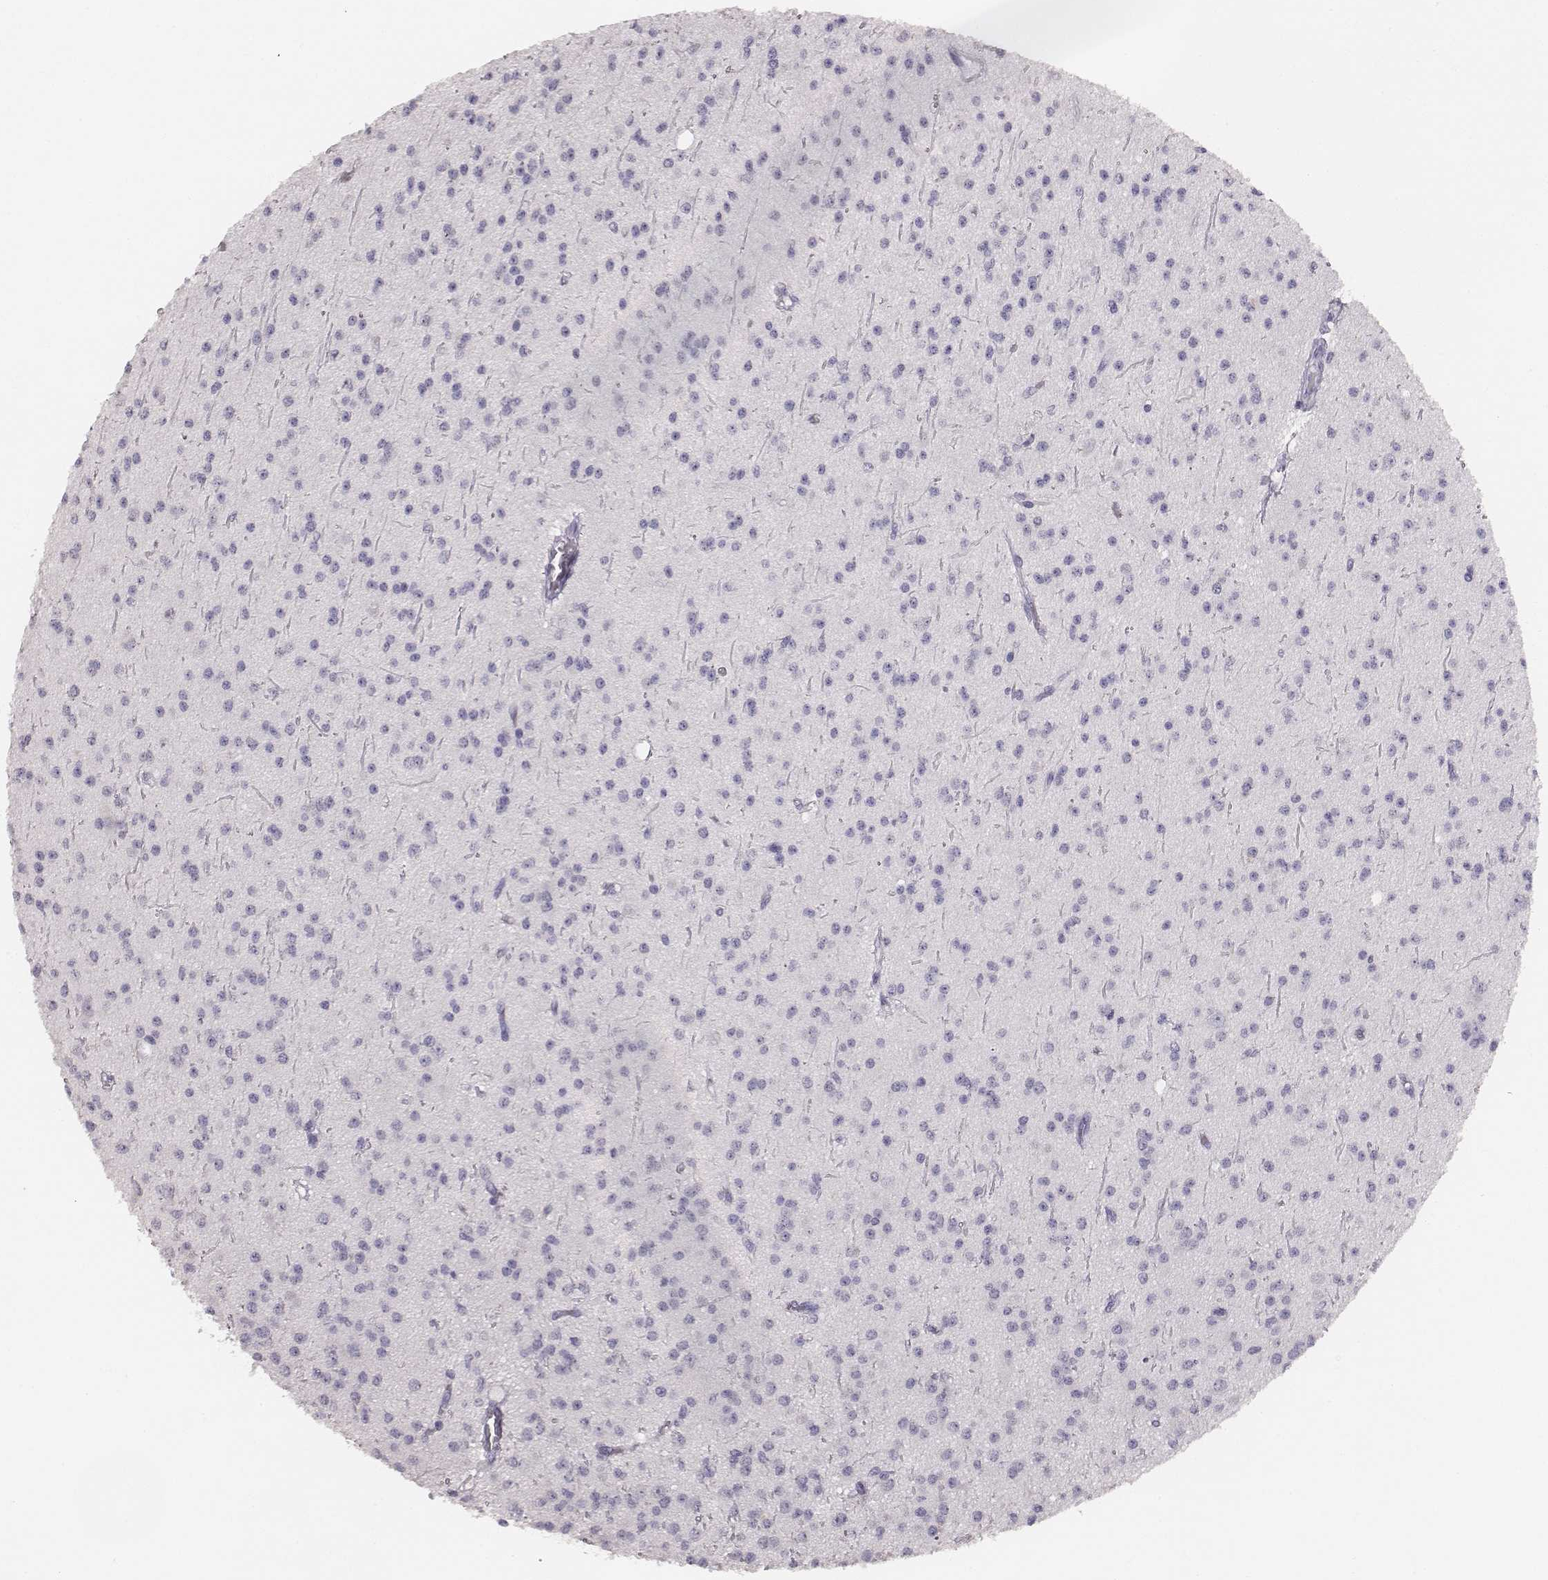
{"staining": {"intensity": "negative", "quantity": "none", "location": "none"}, "tissue": "glioma", "cell_type": "Tumor cells", "image_type": "cancer", "snomed": [{"axis": "morphology", "description": "Glioma, malignant, Low grade"}, {"axis": "topography", "description": "Brain"}], "caption": "Immunohistochemistry histopathology image of malignant glioma (low-grade) stained for a protein (brown), which exhibits no positivity in tumor cells.", "gene": "MYH6", "patient": {"sex": "male", "age": 27}}